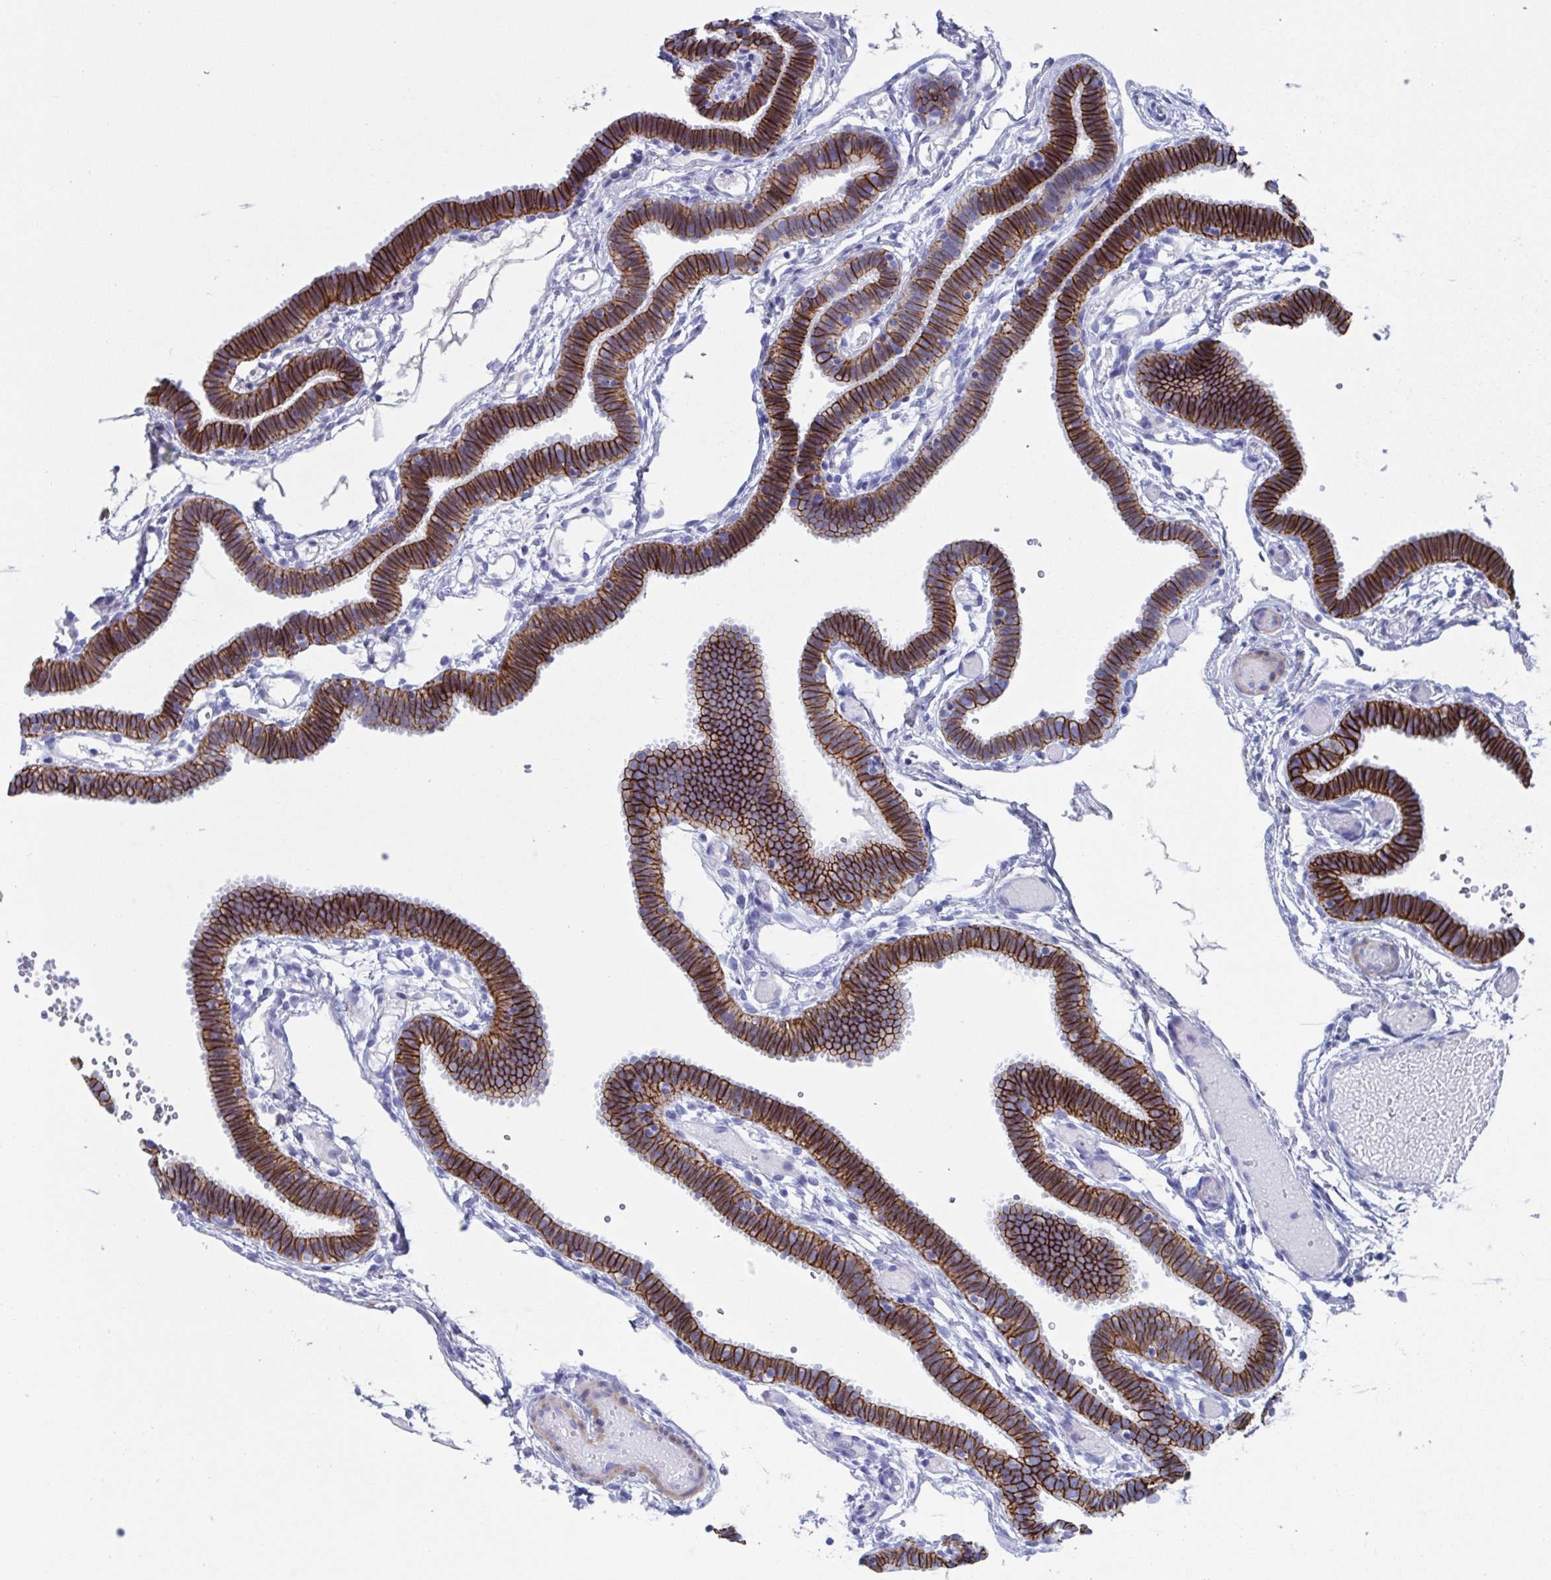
{"staining": {"intensity": "strong", "quantity": ">75%", "location": "cytoplasmic/membranous"}, "tissue": "fallopian tube", "cell_type": "Glandular cells", "image_type": "normal", "snomed": [{"axis": "morphology", "description": "Normal tissue, NOS"}, {"axis": "topography", "description": "Fallopian tube"}], "caption": "Immunohistochemistry (IHC) of unremarkable fallopian tube exhibits high levels of strong cytoplasmic/membranous expression in approximately >75% of glandular cells.", "gene": "CDH2", "patient": {"sex": "female", "age": 37}}